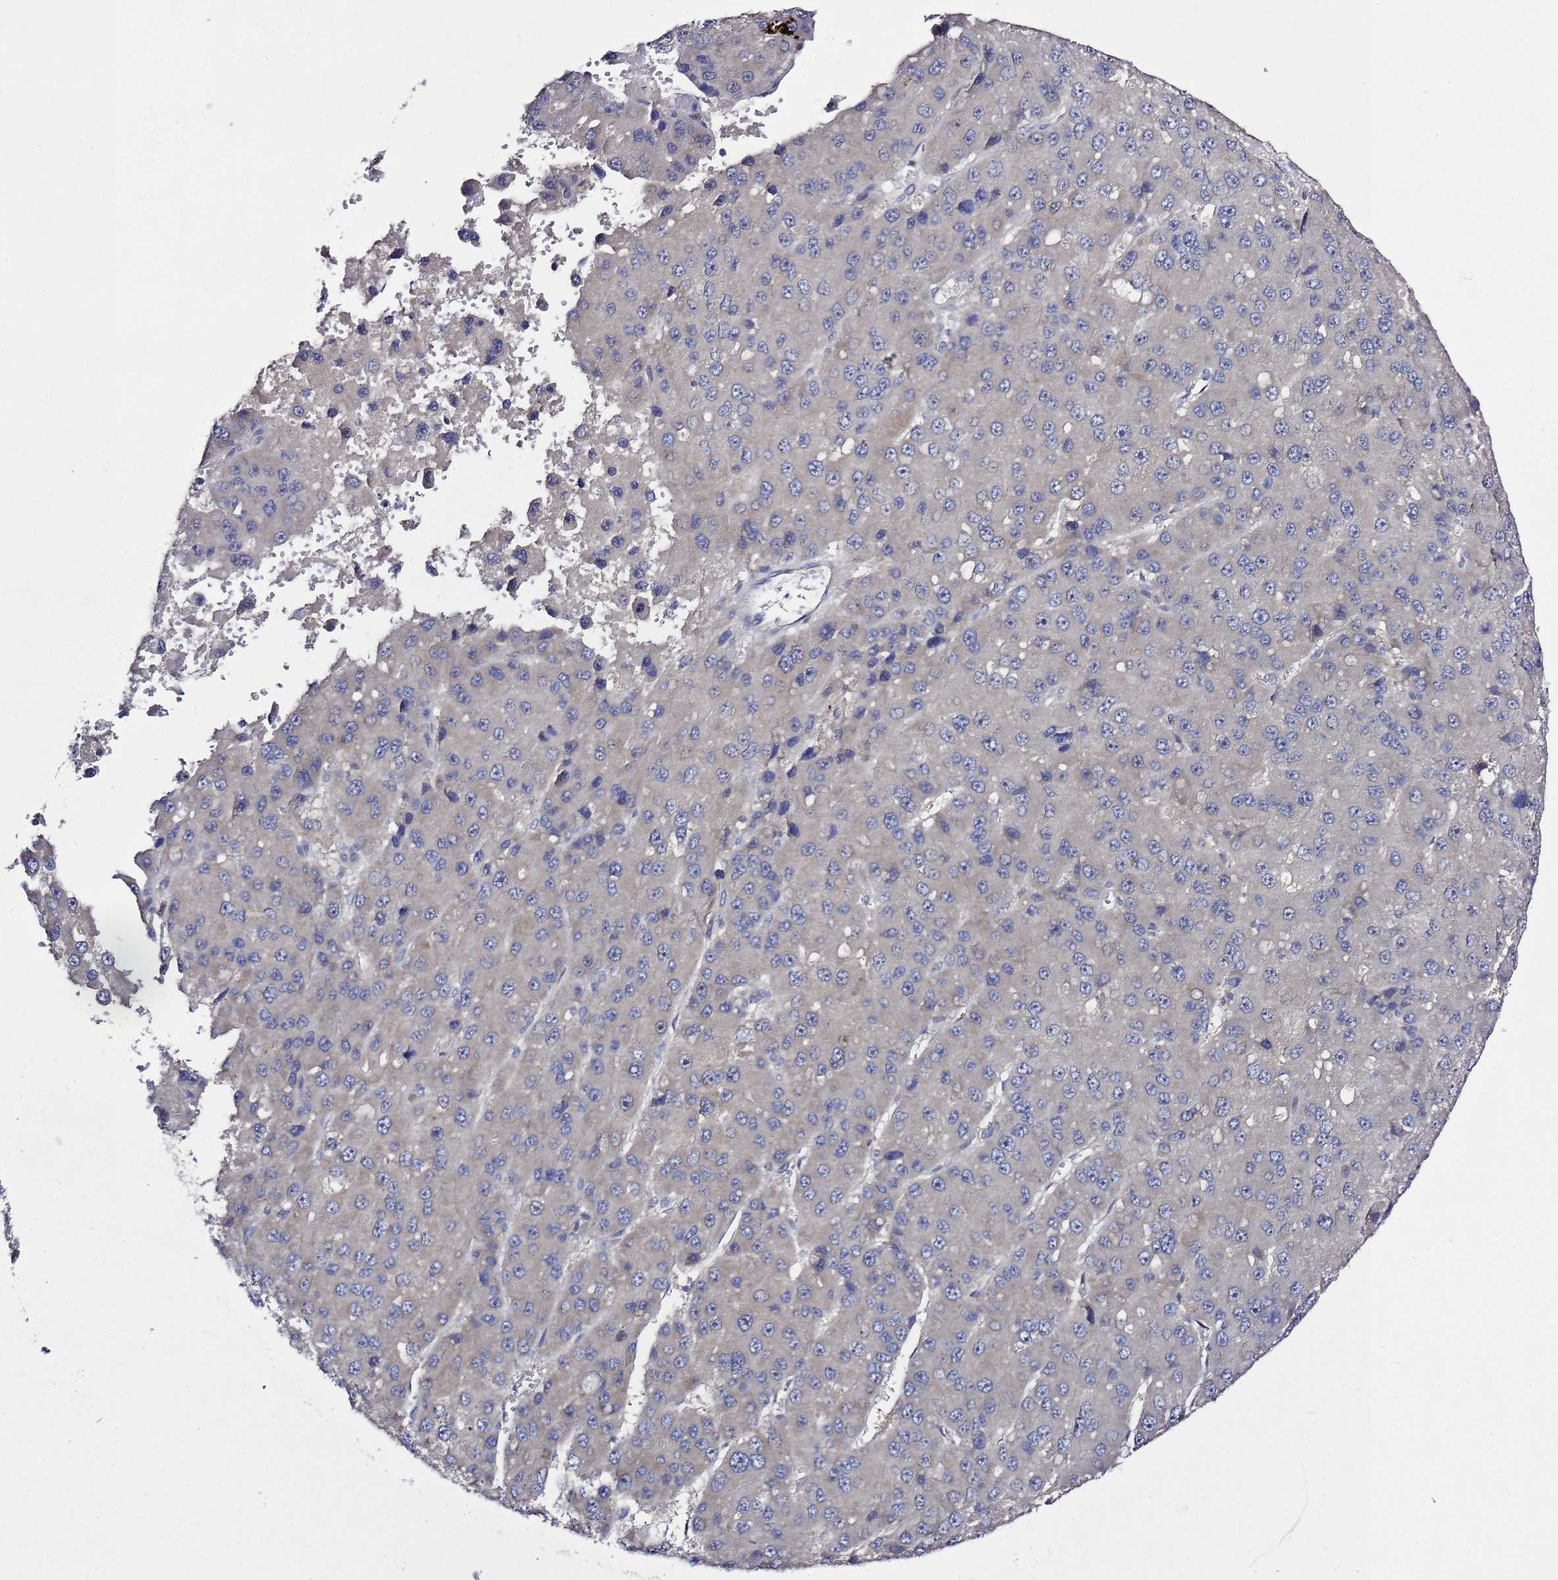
{"staining": {"intensity": "negative", "quantity": "none", "location": "none"}, "tissue": "liver cancer", "cell_type": "Tumor cells", "image_type": "cancer", "snomed": [{"axis": "morphology", "description": "Carcinoma, Hepatocellular, NOS"}, {"axis": "topography", "description": "Liver"}], "caption": "High power microscopy photomicrograph of an immunohistochemistry (IHC) histopathology image of hepatocellular carcinoma (liver), revealing no significant positivity in tumor cells.", "gene": "ALG3", "patient": {"sex": "female", "age": 73}}